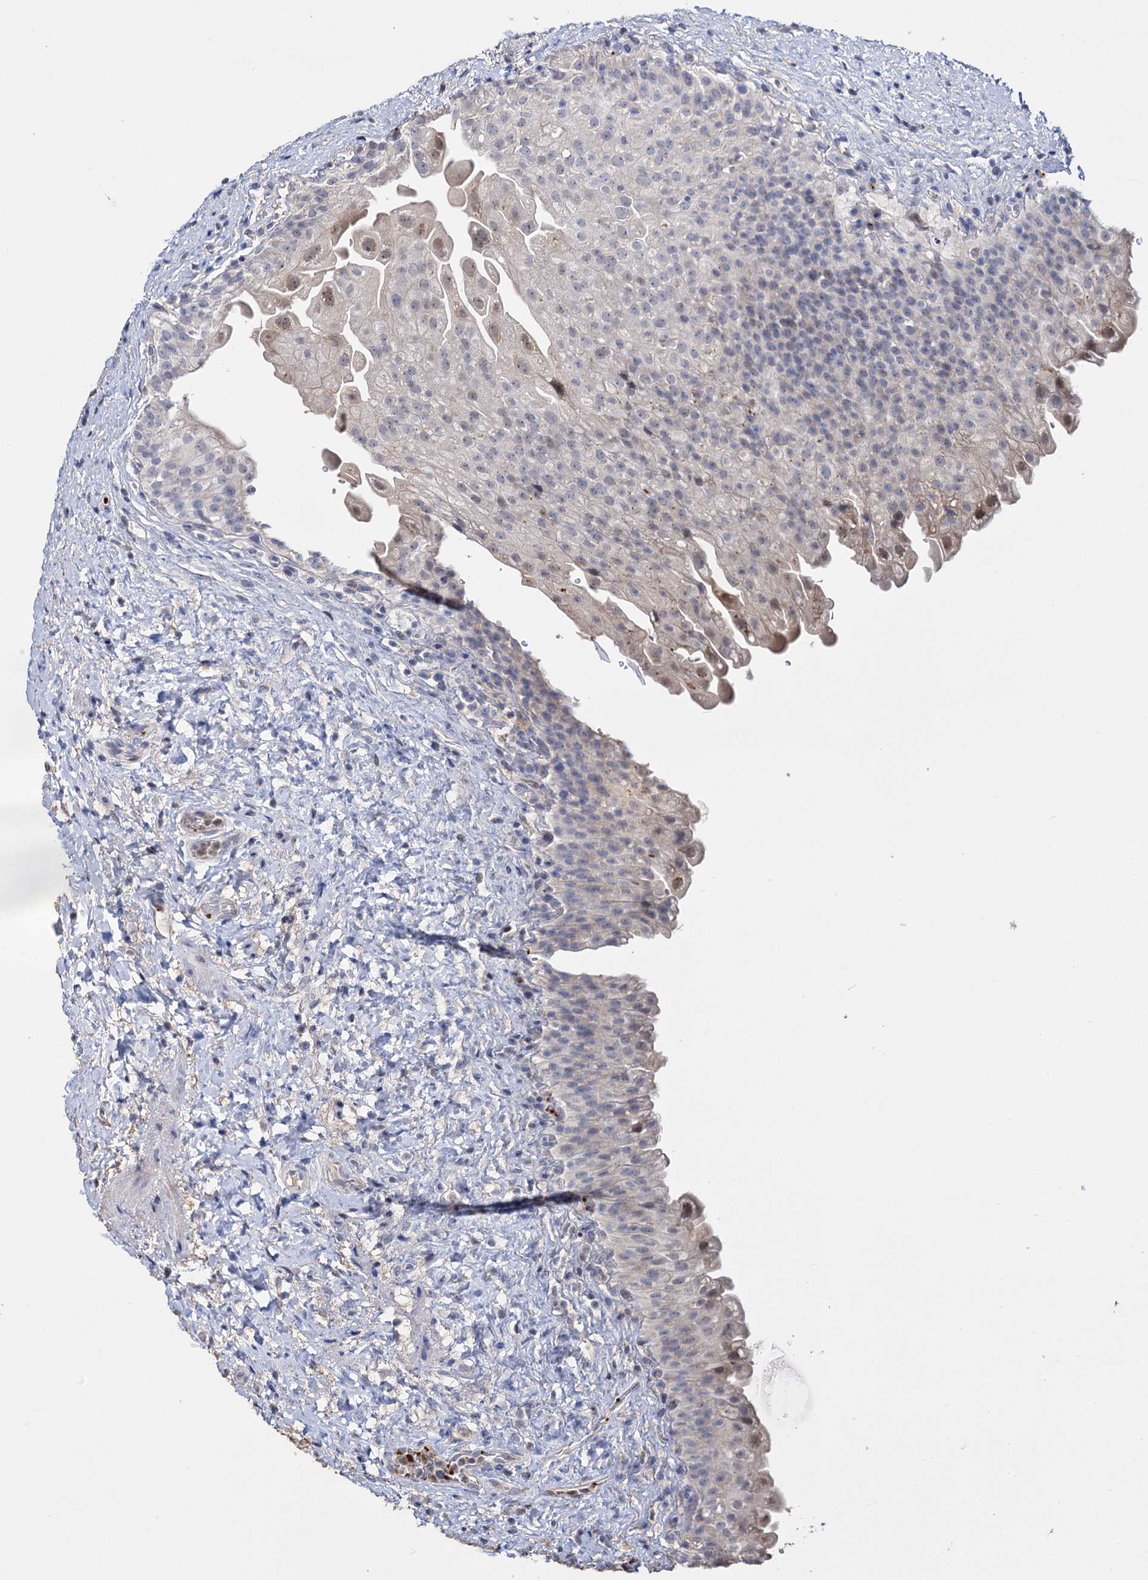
{"staining": {"intensity": "moderate", "quantity": "<25%", "location": "nuclear"}, "tissue": "urinary bladder", "cell_type": "Urothelial cells", "image_type": "normal", "snomed": [{"axis": "morphology", "description": "Normal tissue, NOS"}, {"axis": "topography", "description": "Urinary bladder"}], "caption": "Approximately <25% of urothelial cells in unremarkable urinary bladder display moderate nuclear protein expression as visualized by brown immunohistochemical staining.", "gene": "DNAH6", "patient": {"sex": "female", "age": 27}}